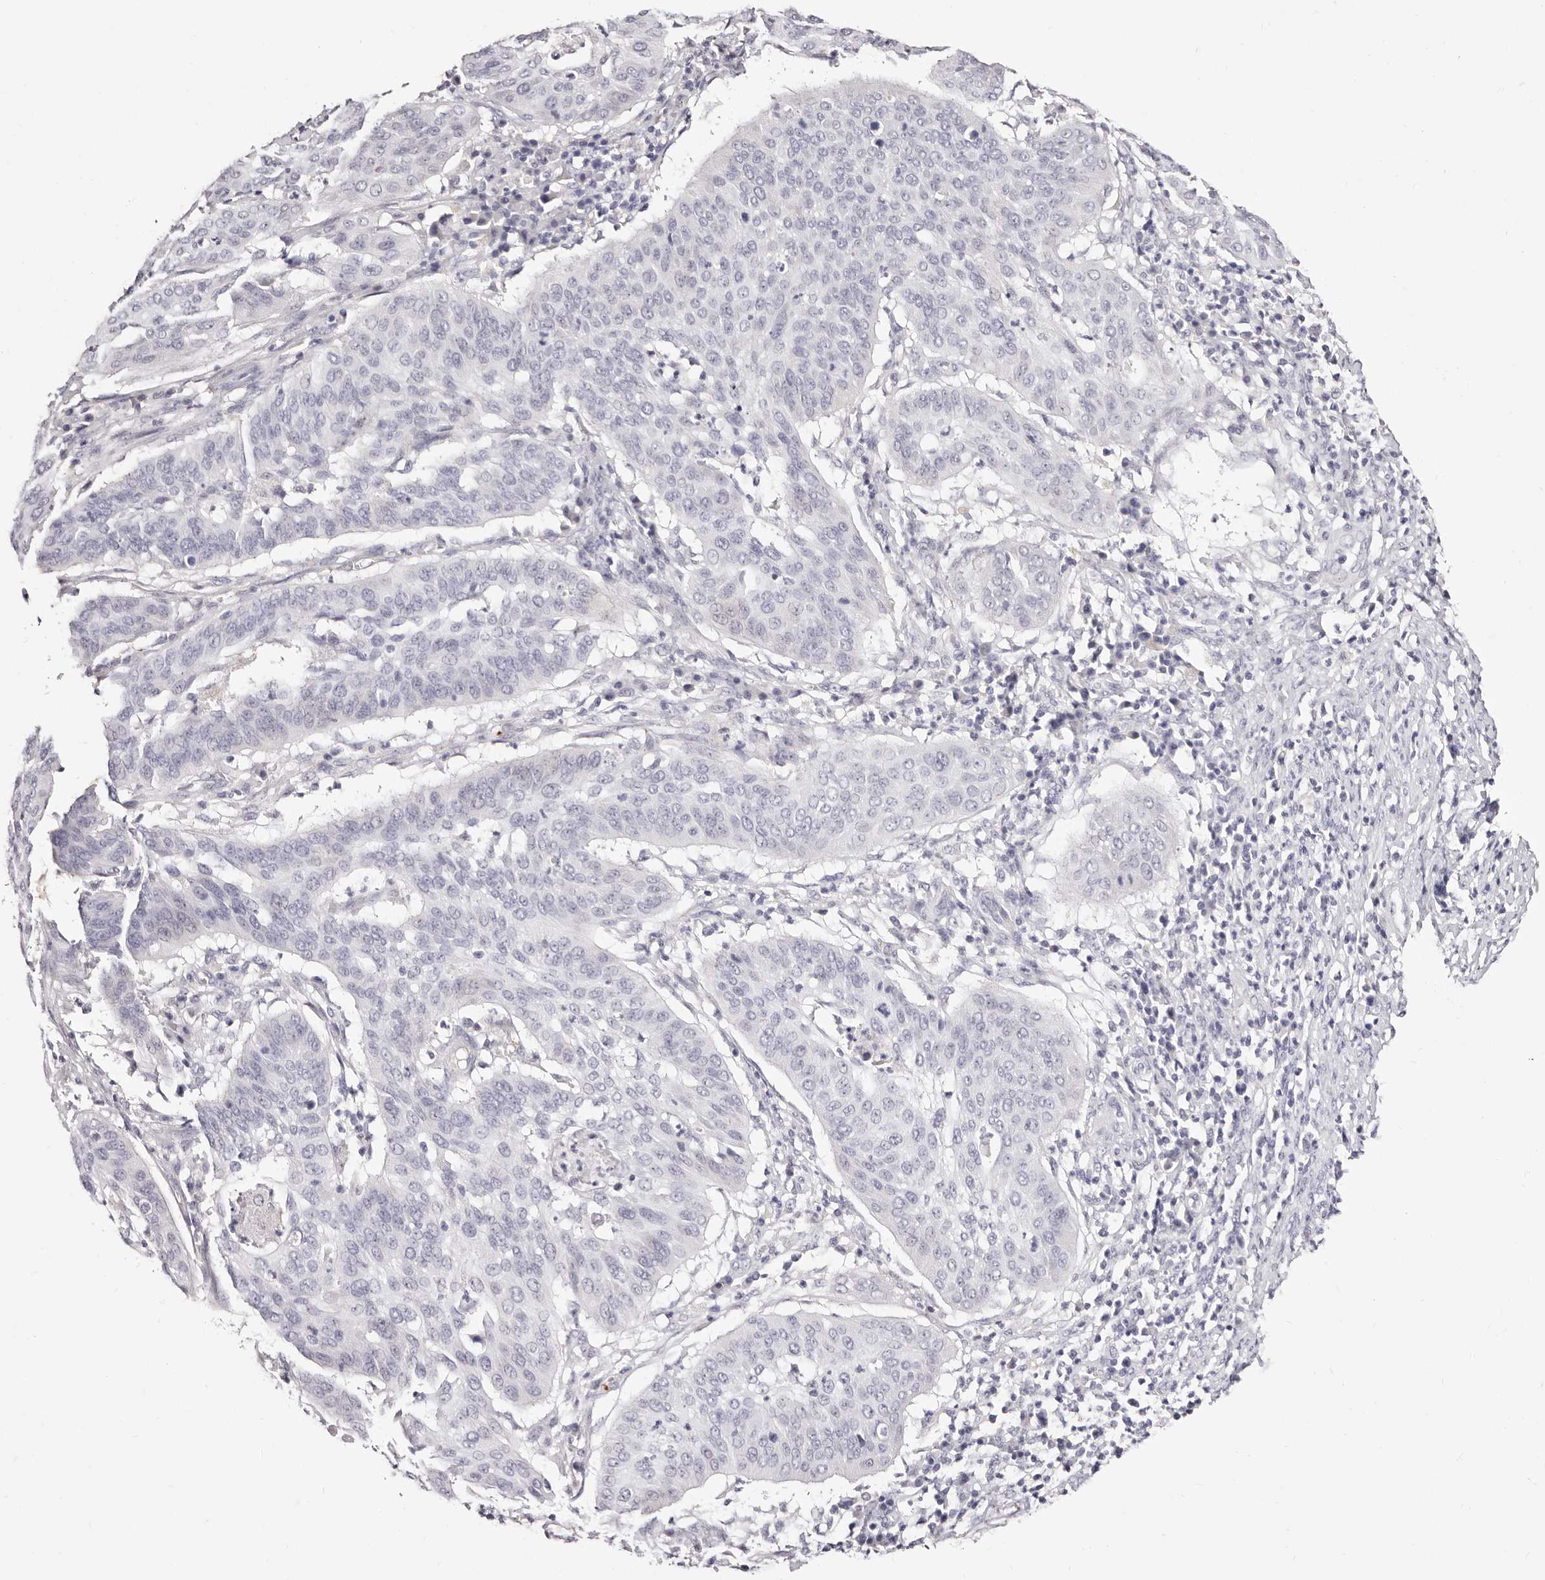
{"staining": {"intensity": "negative", "quantity": "none", "location": "none"}, "tissue": "cervical cancer", "cell_type": "Tumor cells", "image_type": "cancer", "snomed": [{"axis": "morphology", "description": "Normal tissue, NOS"}, {"axis": "morphology", "description": "Squamous cell carcinoma, NOS"}, {"axis": "topography", "description": "Cervix"}], "caption": "DAB (3,3'-diaminobenzidine) immunohistochemical staining of cervical squamous cell carcinoma reveals no significant staining in tumor cells.", "gene": "PF4", "patient": {"sex": "female", "age": 39}}